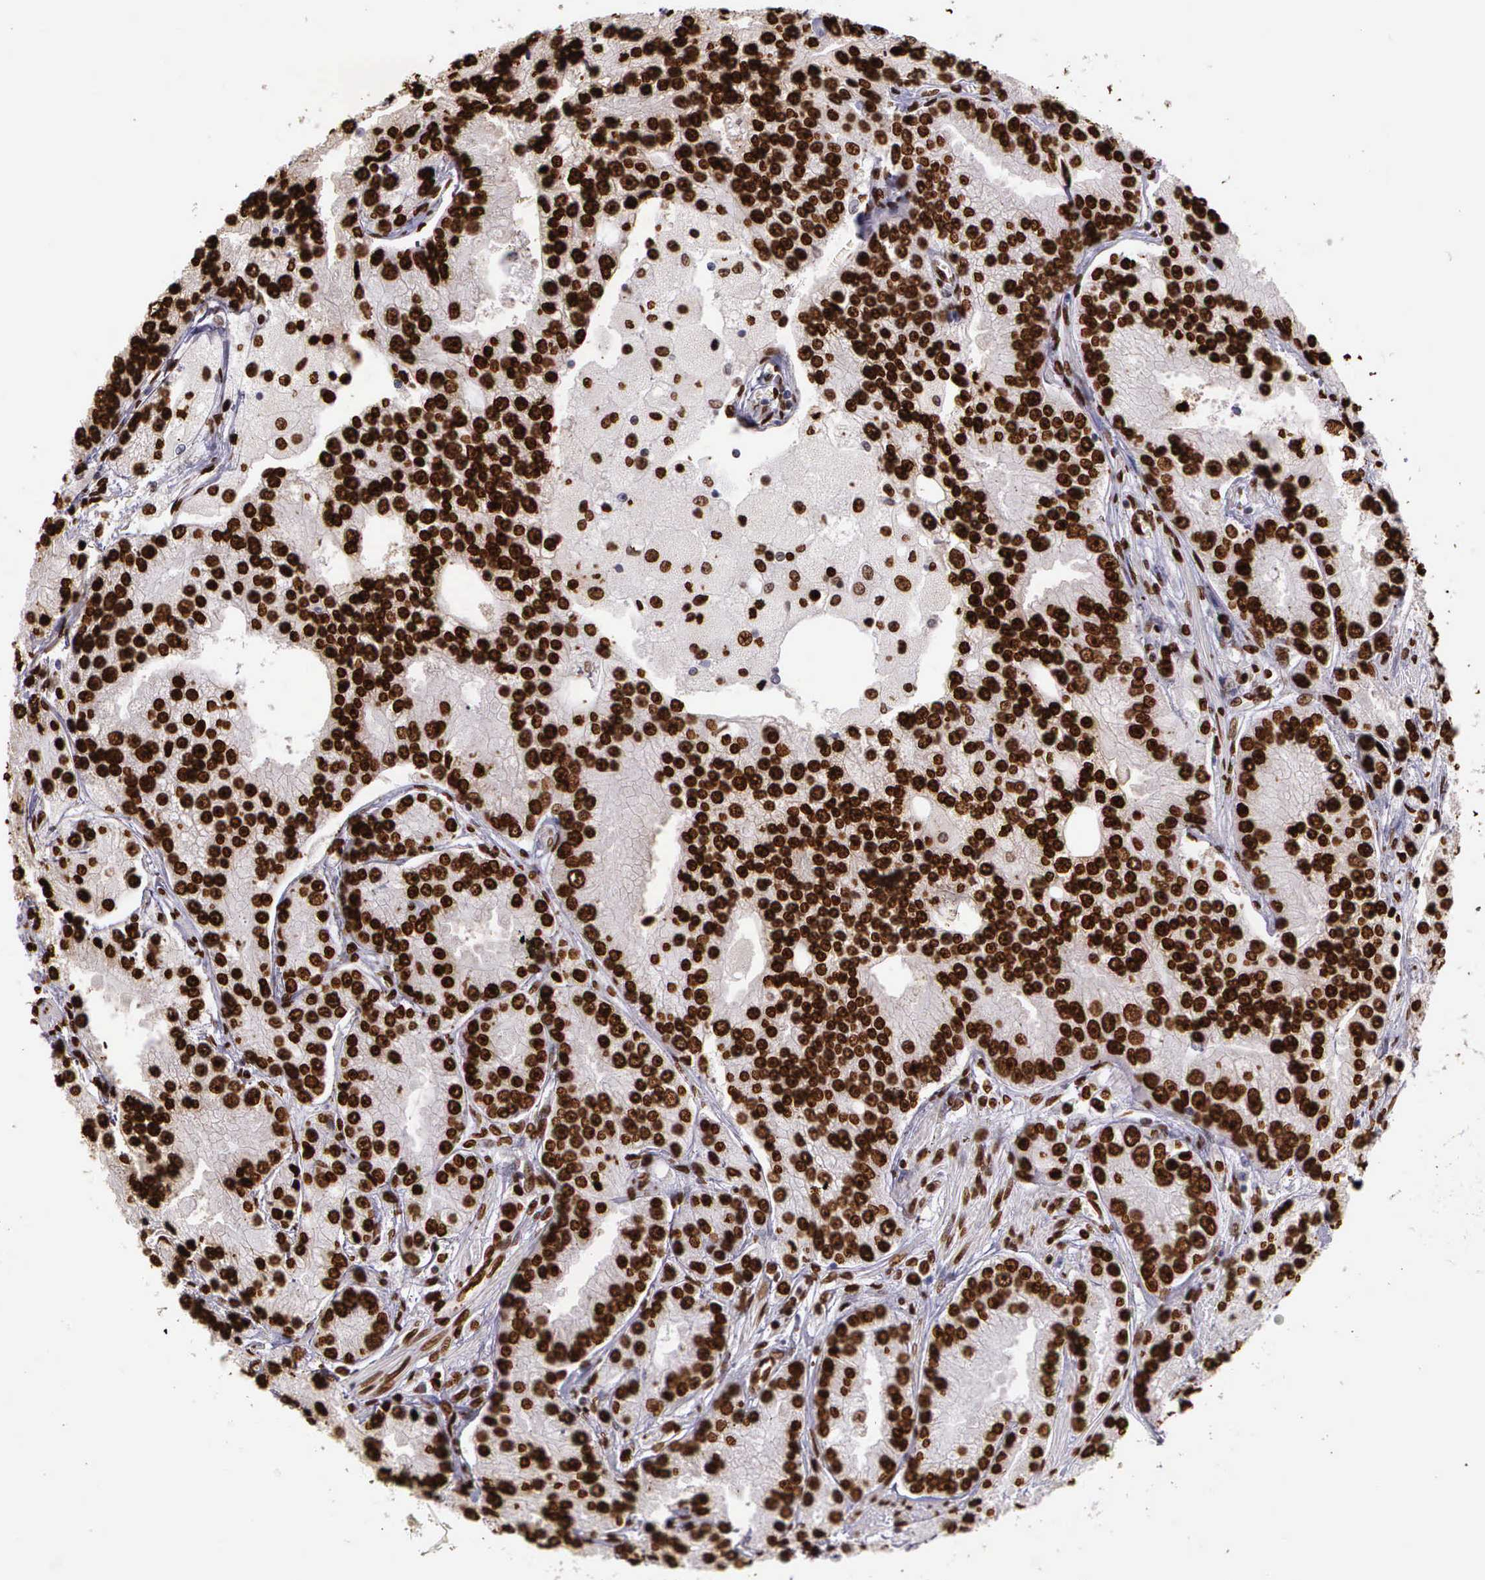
{"staining": {"intensity": "strong", "quantity": ">75%", "location": "nuclear"}, "tissue": "prostate cancer", "cell_type": "Tumor cells", "image_type": "cancer", "snomed": [{"axis": "morphology", "description": "Adenocarcinoma, Medium grade"}, {"axis": "topography", "description": "Prostate"}], "caption": "About >75% of tumor cells in human prostate cancer display strong nuclear protein positivity as visualized by brown immunohistochemical staining.", "gene": "H1-0", "patient": {"sex": "male", "age": 72}}